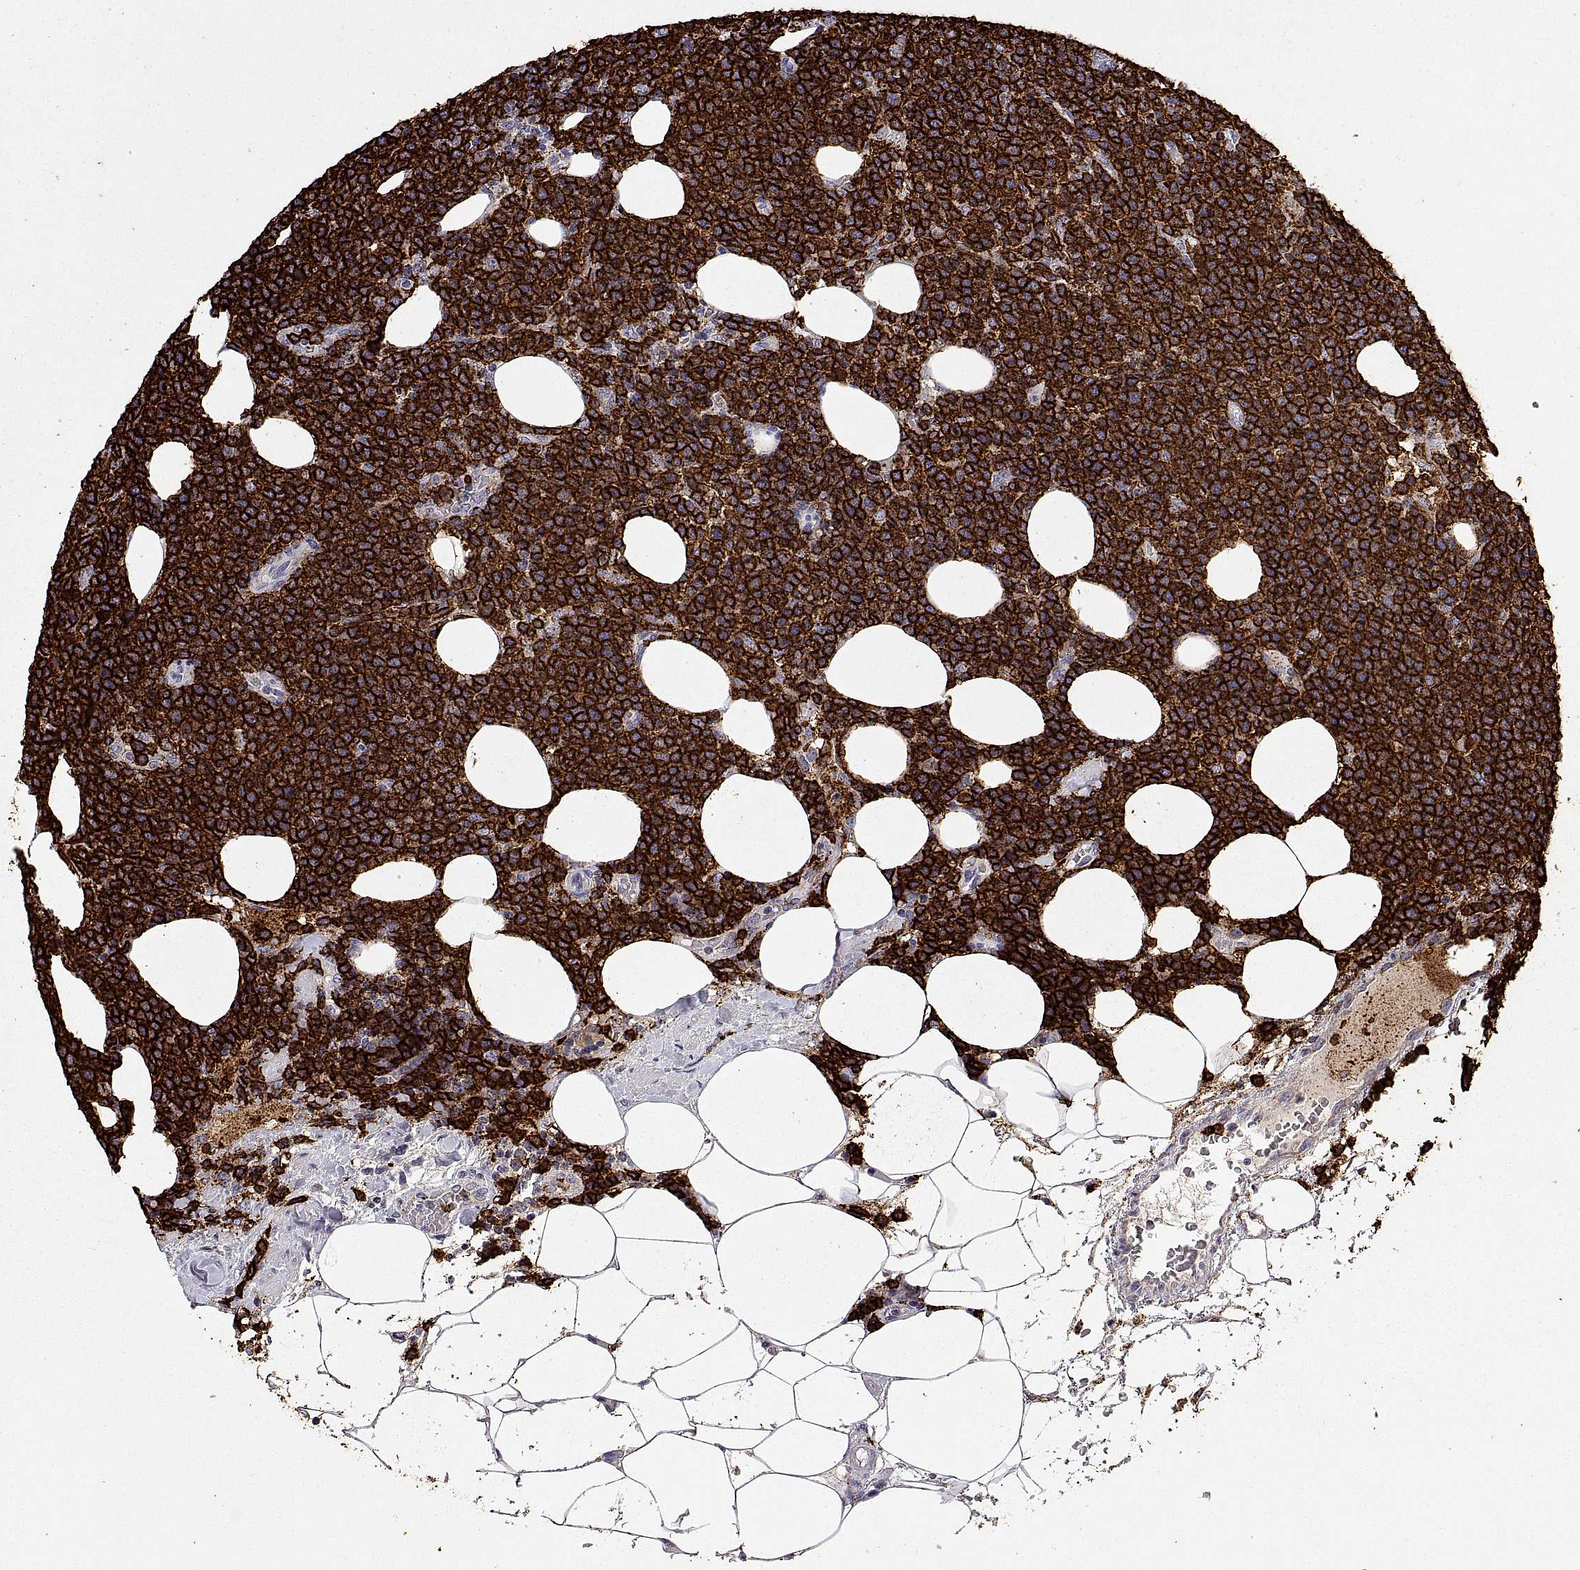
{"staining": {"intensity": "negative", "quantity": "none", "location": "none"}, "tissue": "lymphoma", "cell_type": "Tumor cells", "image_type": "cancer", "snomed": [{"axis": "morphology", "description": "Malignant lymphoma, non-Hodgkin's type, High grade"}, {"axis": "topography", "description": "Lymph node"}], "caption": "Immunohistochemistry (IHC) photomicrograph of neoplastic tissue: human high-grade malignant lymphoma, non-Hodgkin's type stained with DAB (3,3'-diaminobenzidine) demonstrates no significant protein expression in tumor cells.", "gene": "MS4A1", "patient": {"sex": "male", "age": 61}}